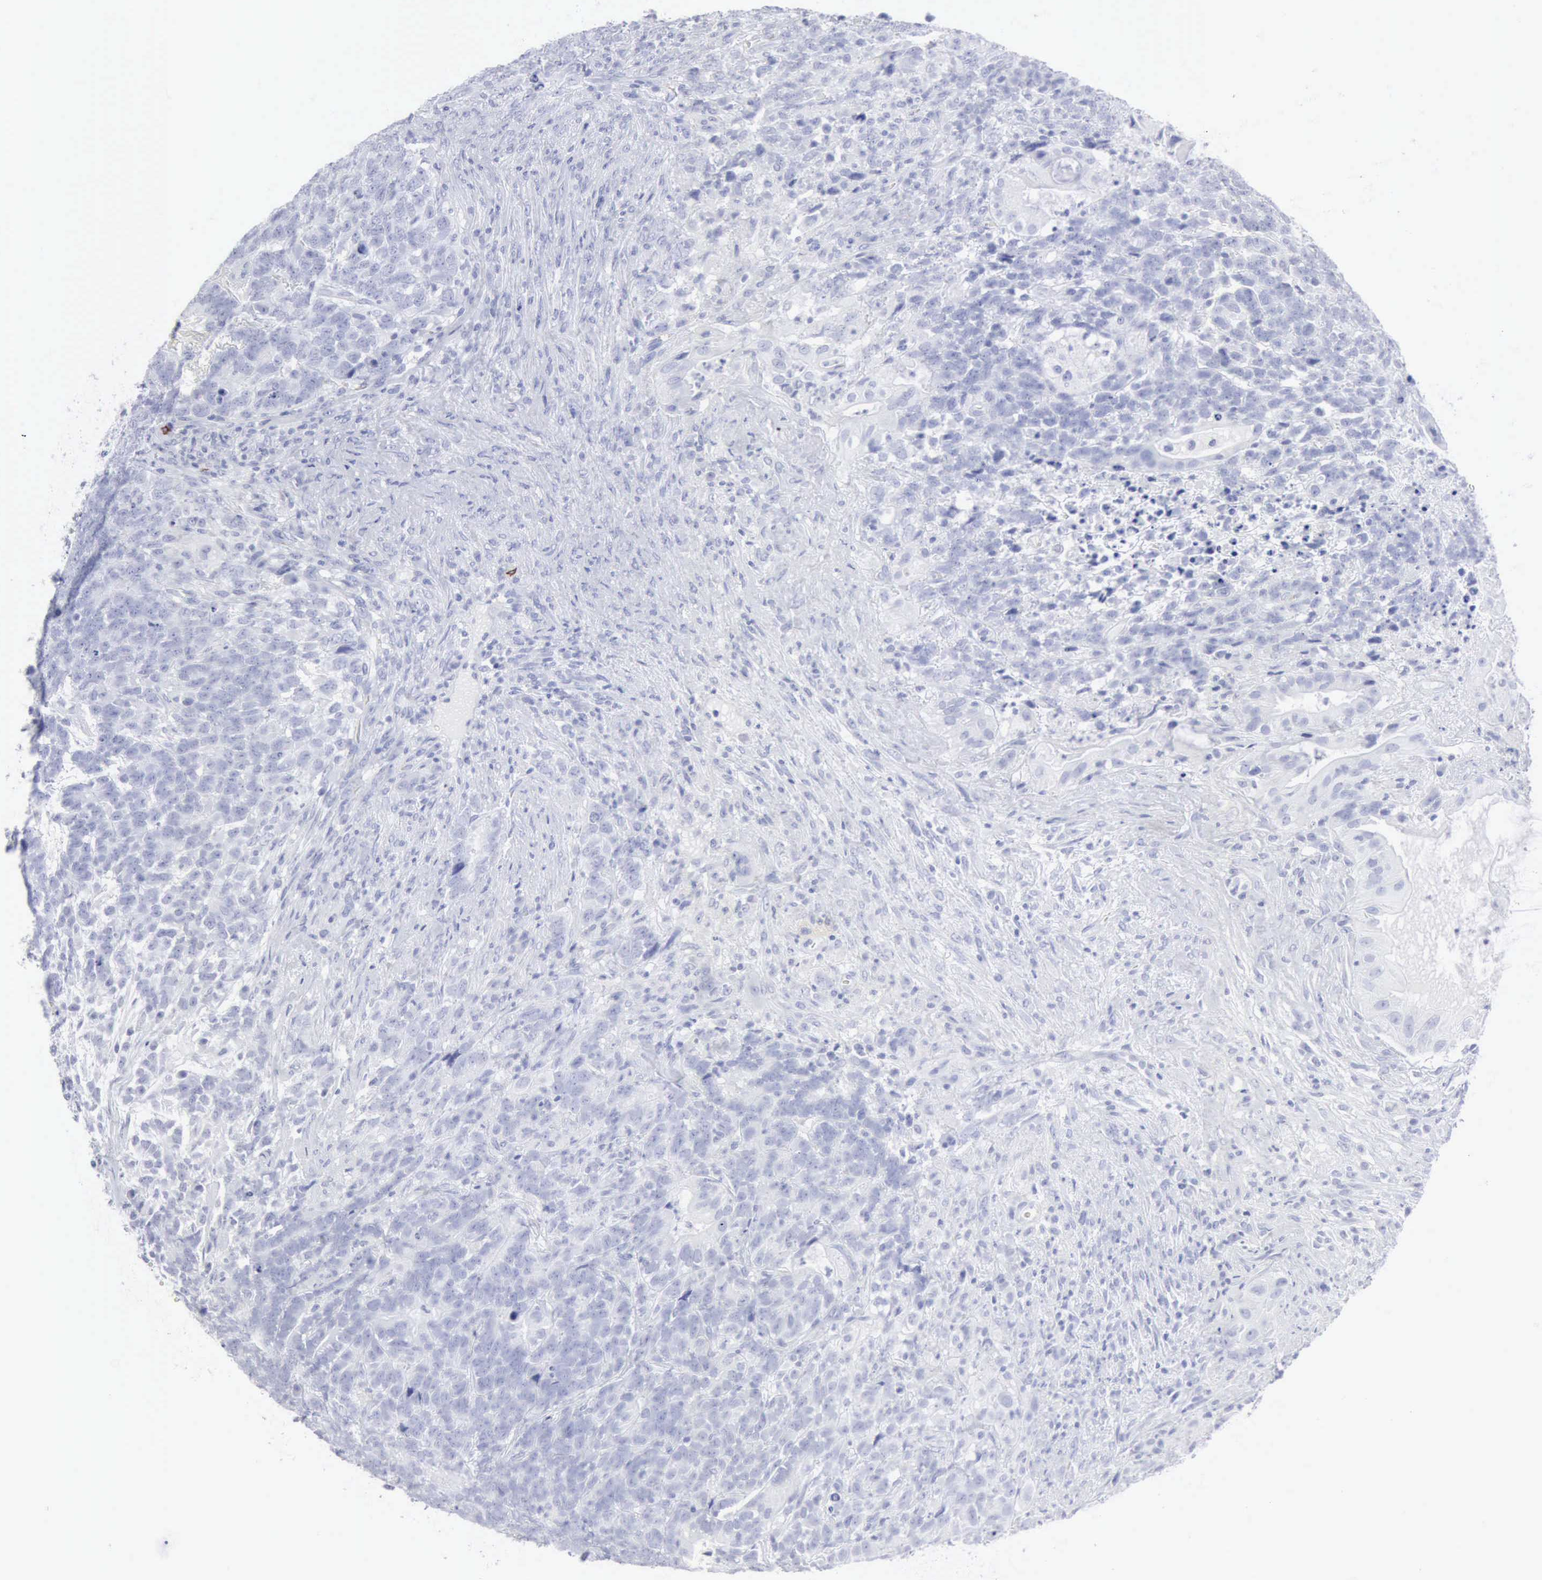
{"staining": {"intensity": "negative", "quantity": "none", "location": "none"}, "tissue": "testis cancer", "cell_type": "Tumor cells", "image_type": "cancer", "snomed": [{"axis": "morphology", "description": "Carcinoma, Embryonal, NOS"}, {"axis": "topography", "description": "Testis"}], "caption": "High power microscopy image of an IHC histopathology image of testis cancer (embryonal carcinoma), revealing no significant staining in tumor cells.", "gene": "CMA1", "patient": {"sex": "male", "age": 26}}